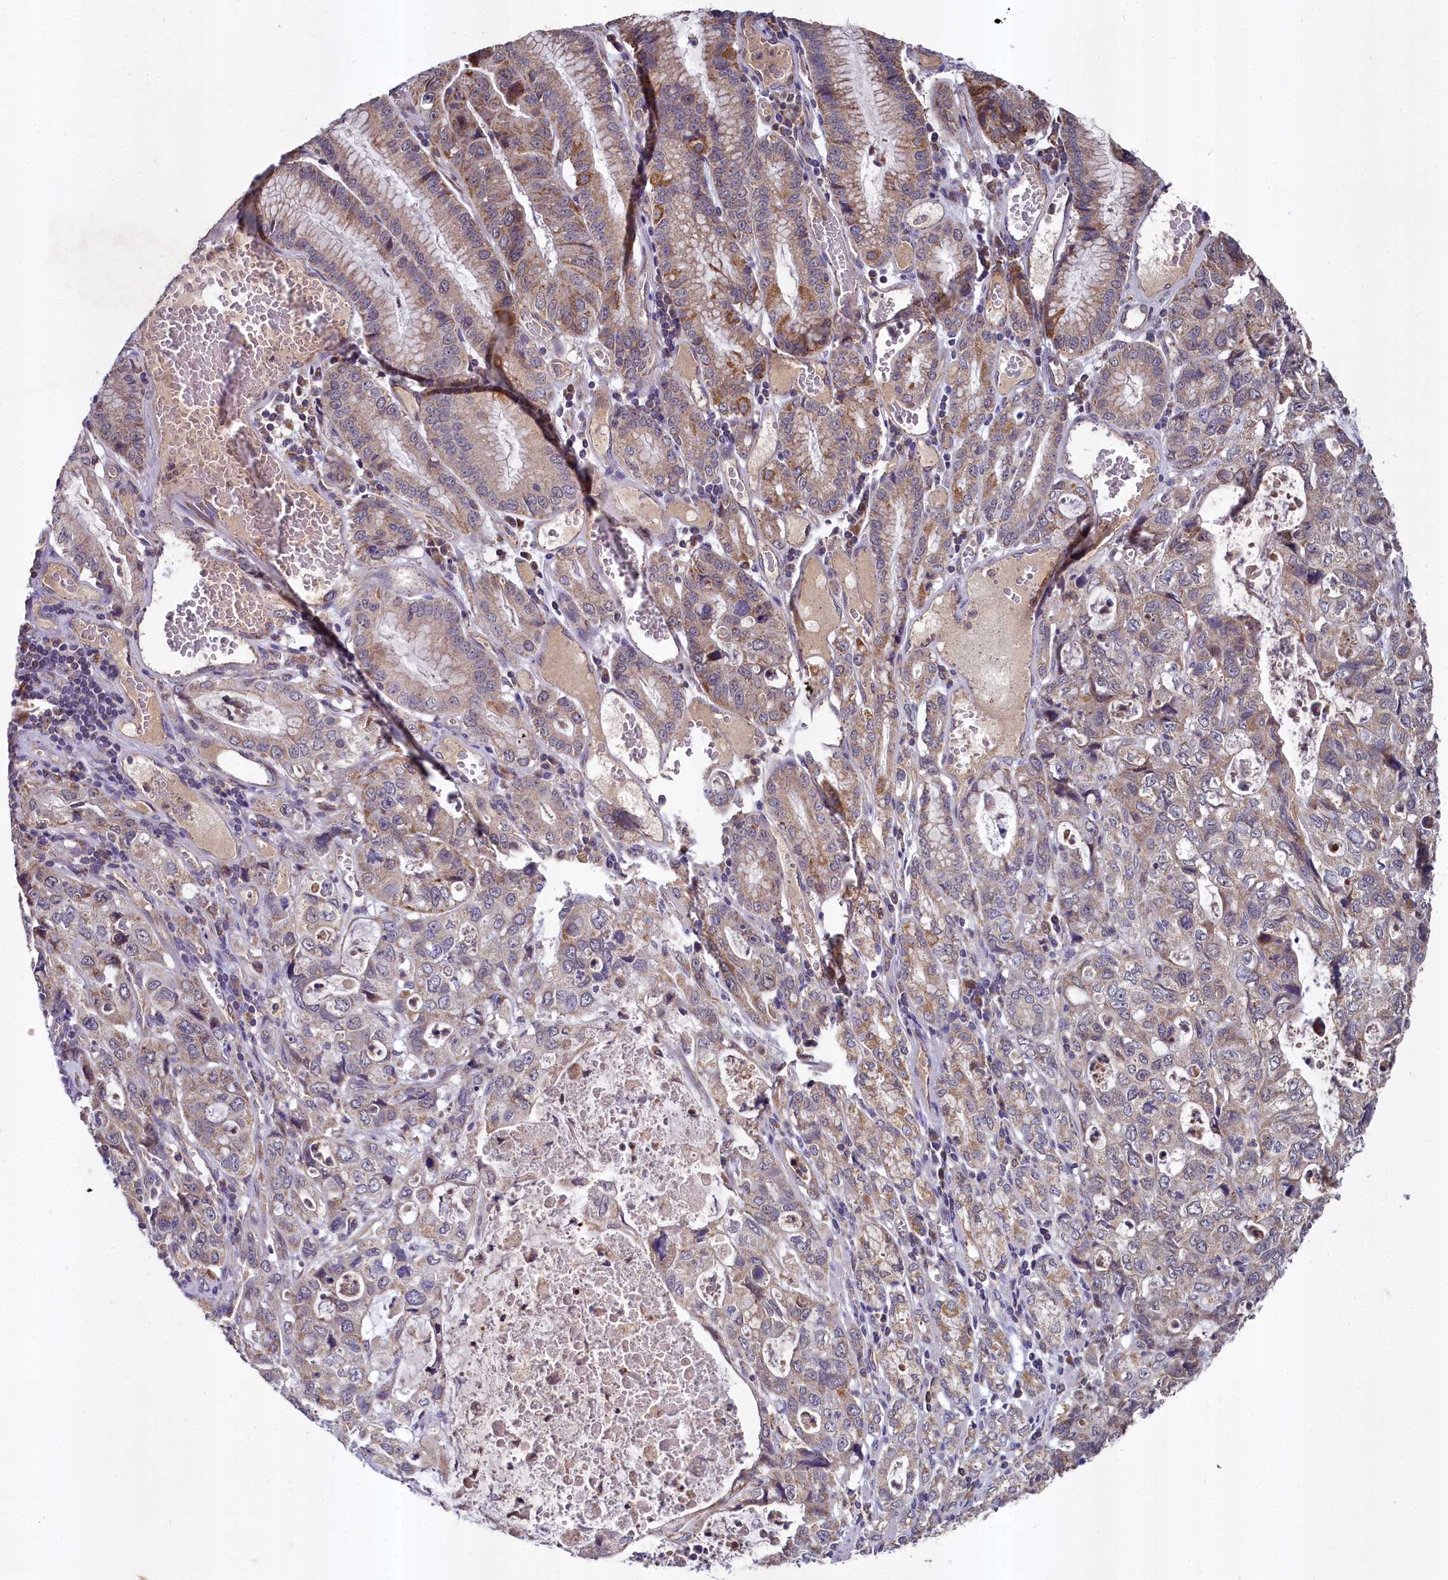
{"staining": {"intensity": "moderate", "quantity": ">75%", "location": "cytoplasmic/membranous"}, "tissue": "stomach cancer", "cell_type": "Tumor cells", "image_type": "cancer", "snomed": [{"axis": "morphology", "description": "Adenocarcinoma, NOS"}, {"axis": "topography", "description": "Stomach, upper"}], "caption": "Stomach adenocarcinoma was stained to show a protein in brown. There is medium levels of moderate cytoplasmic/membranous positivity in approximately >75% of tumor cells. (DAB IHC, brown staining for protein, blue staining for nuclei).", "gene": "METTL4", "patient": {"sex": "female", "age": 52}}